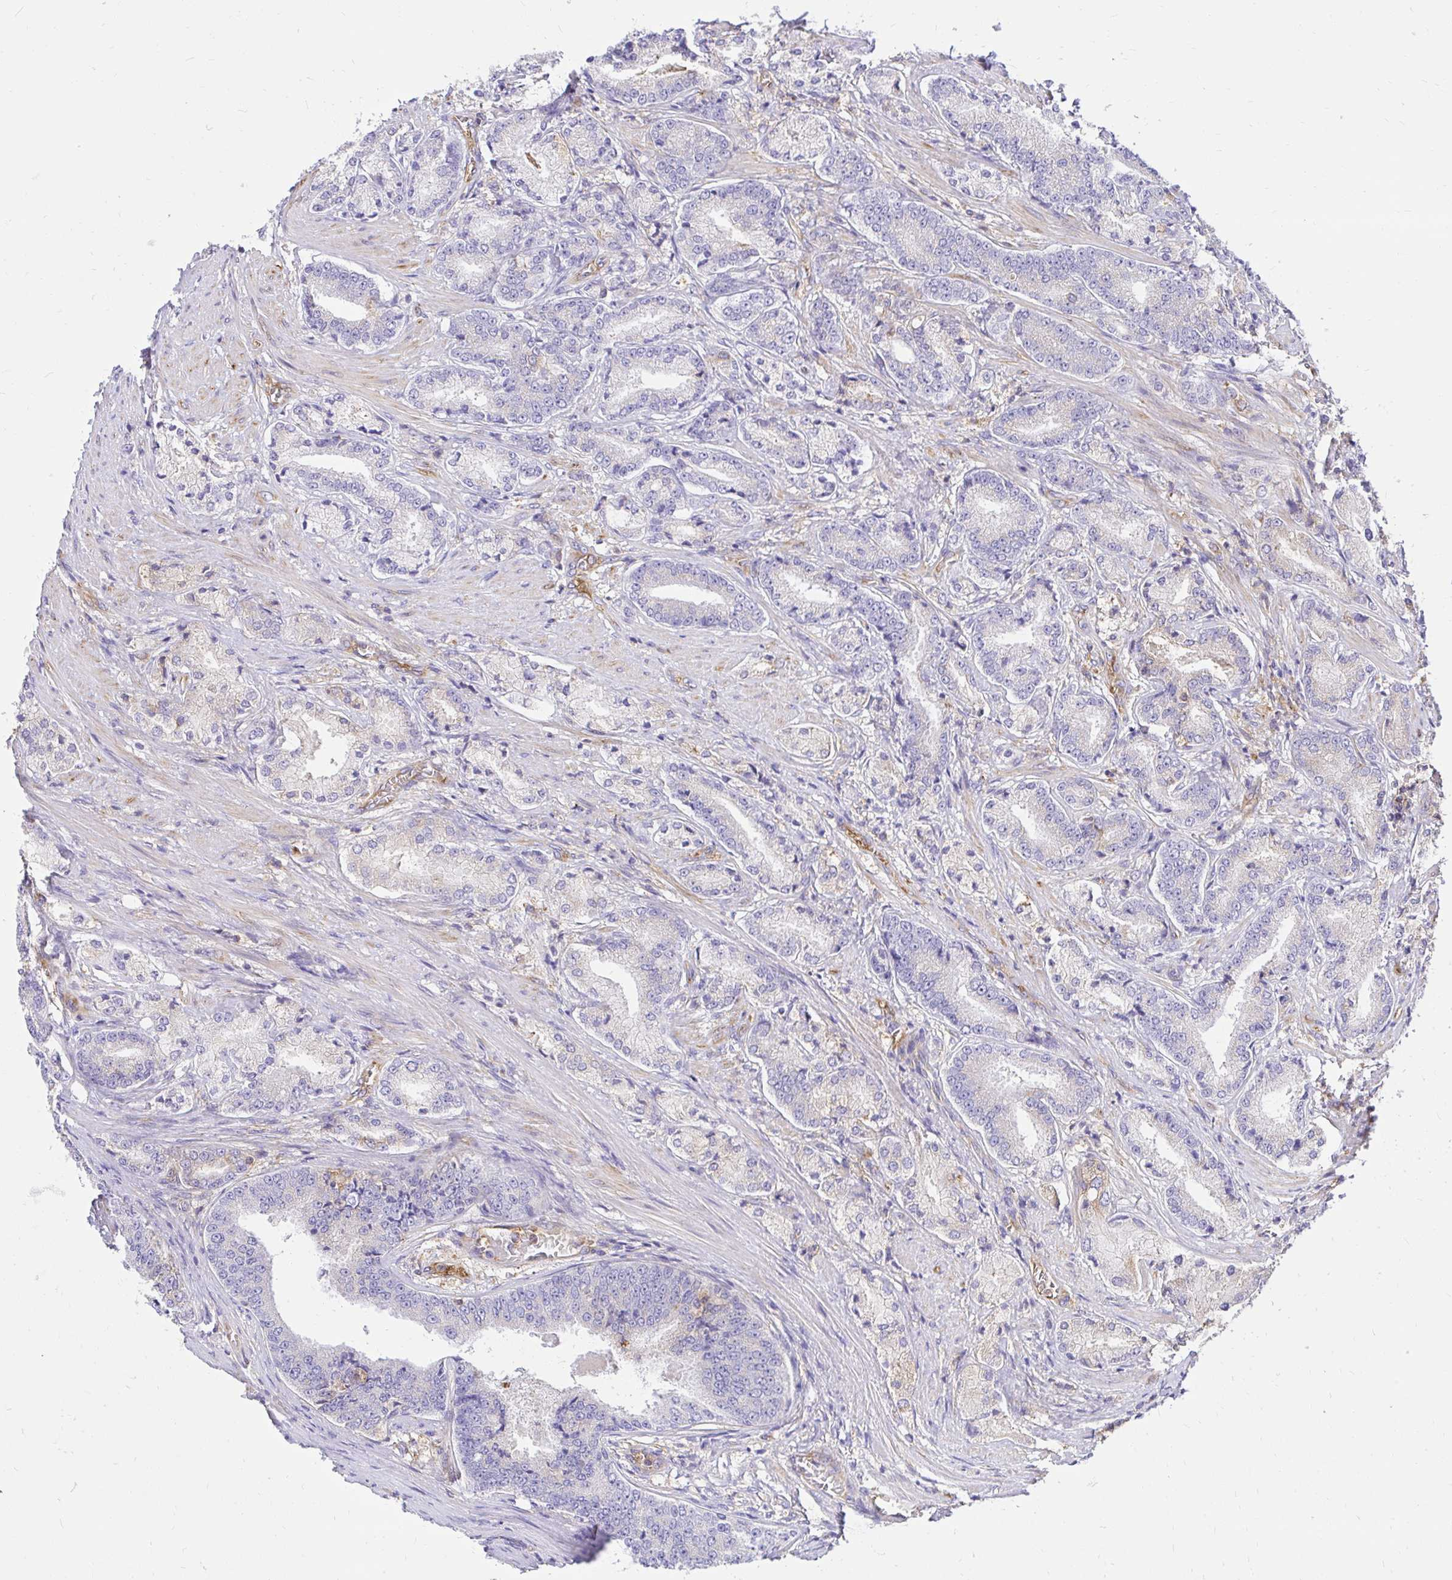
{"staining": {"intensity": "negative", "quantity": "none", "location": "none"}, "tissue": "prostate cancer", "cell_type": "Tumor cells", "image_type": "cancer", "snomed": [{"axis": "morphology", "description": "Adenocarcinoma, High grade"}, {"axis": "topography", "description": "Prostate and seminal vesicle, NOS"}], "caption": "Immunohistochemical staining of human adenocarcinoma (high-grade) (prostate) exhibits no significant positivity in tumor cells. Brightfield microscopy of immunohistochemistry (IHC) stained with DAB (brown) and hematoxylin (blue), captured at high magnification.", "gene": "ABCB10", "patient": {"sex": "male", "age": 61}}